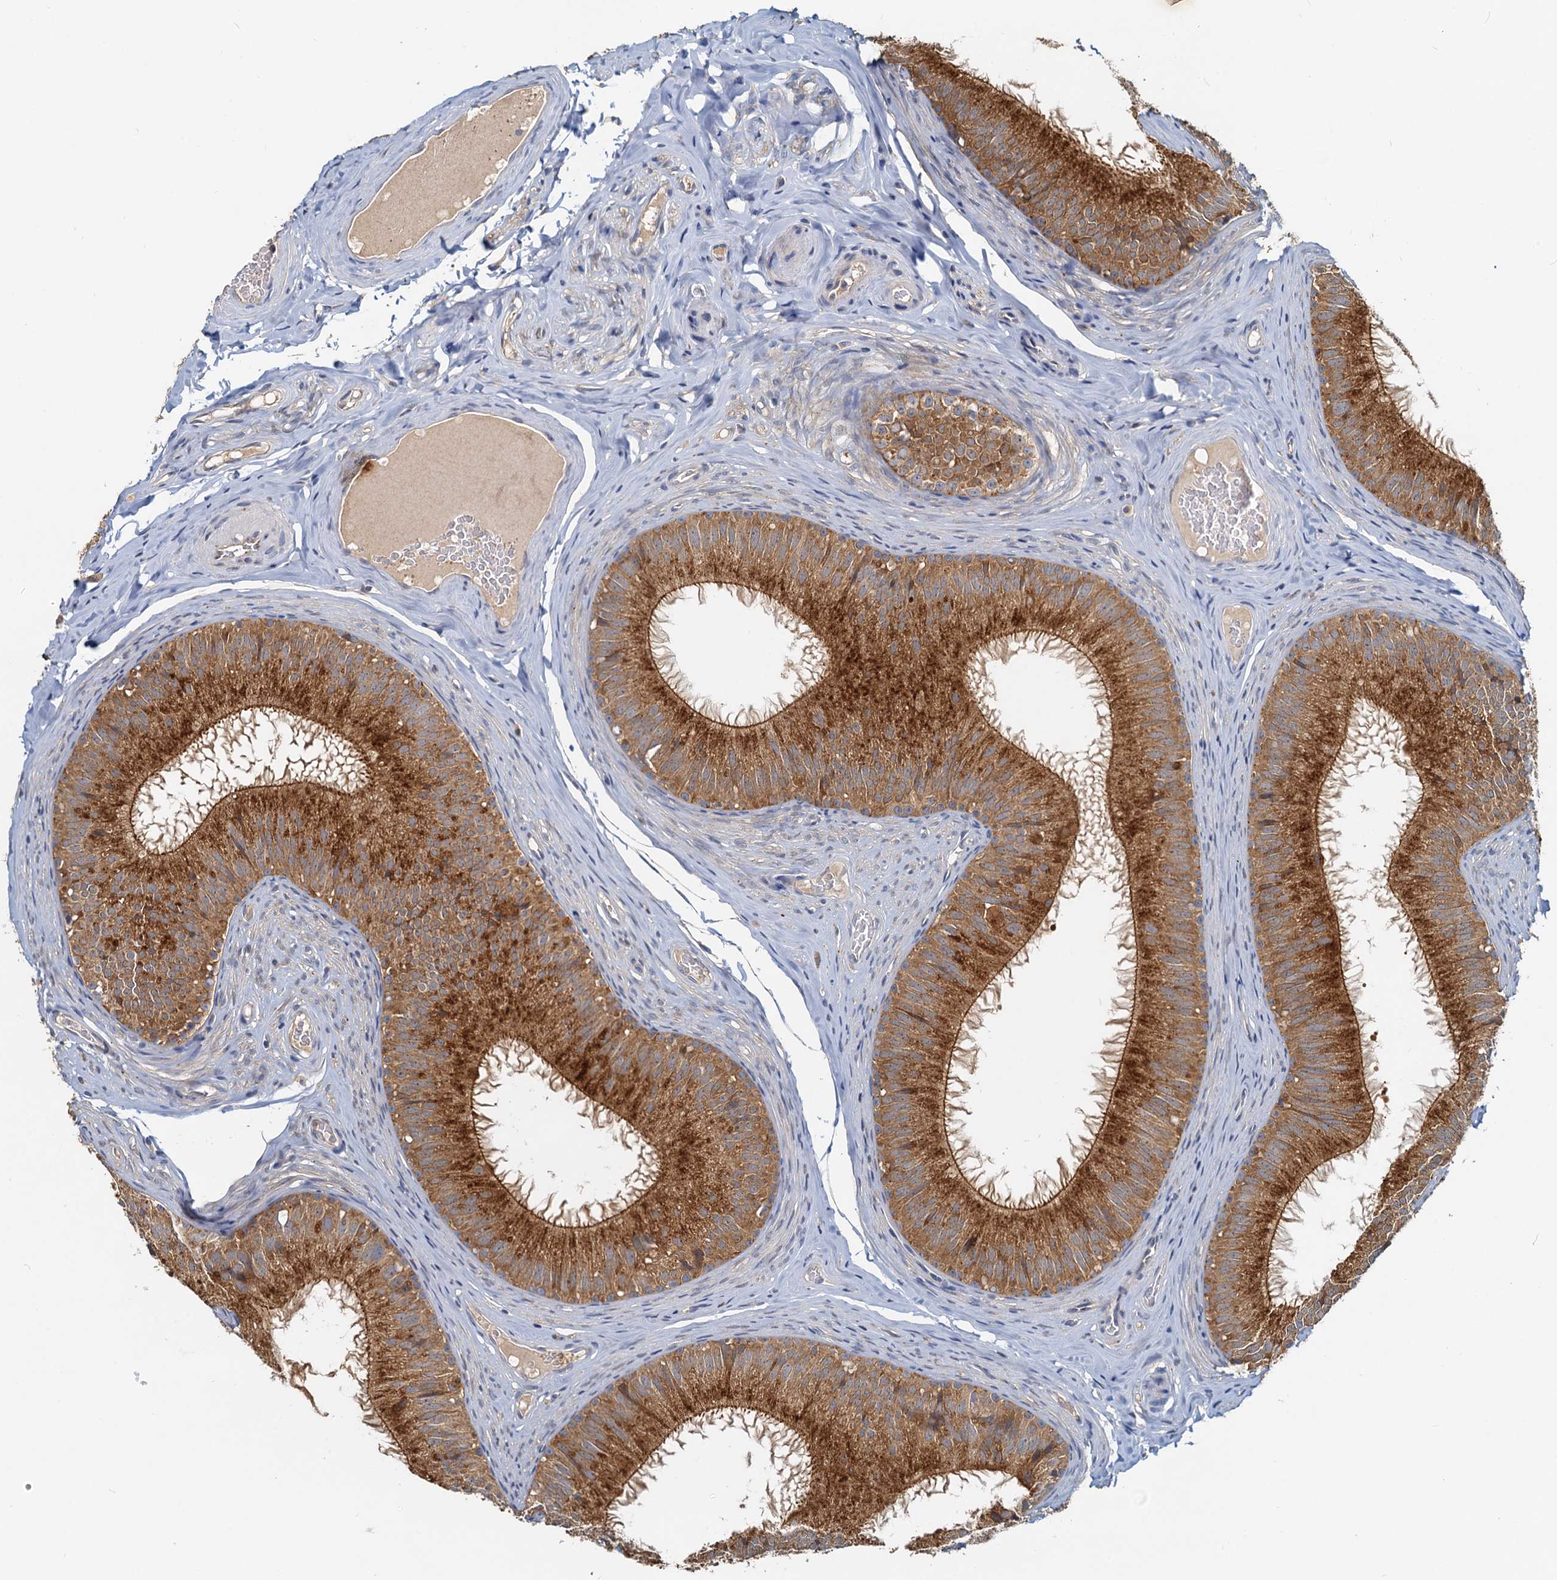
{"staining": {"intensity": "strong", "quantity": ">75%", "location": "cytoplasmic/membranous"}, "tissue": "epididymis", "cell_type": "Glandular cells", "image_type": "normal", "snomed": [{"axis": "morphology", "description": "Normal tissue, NOS"}, {"axis": "topography", "description": "Epididymis"}], "caption": "IHC (DAB) staining of normal human epididymis displays strong cytoplasmic/membranous protein positivity in about >75% of glandular cells.", "gene": "TOLLIP", "patient": {"sex": "male", "age": 34}}